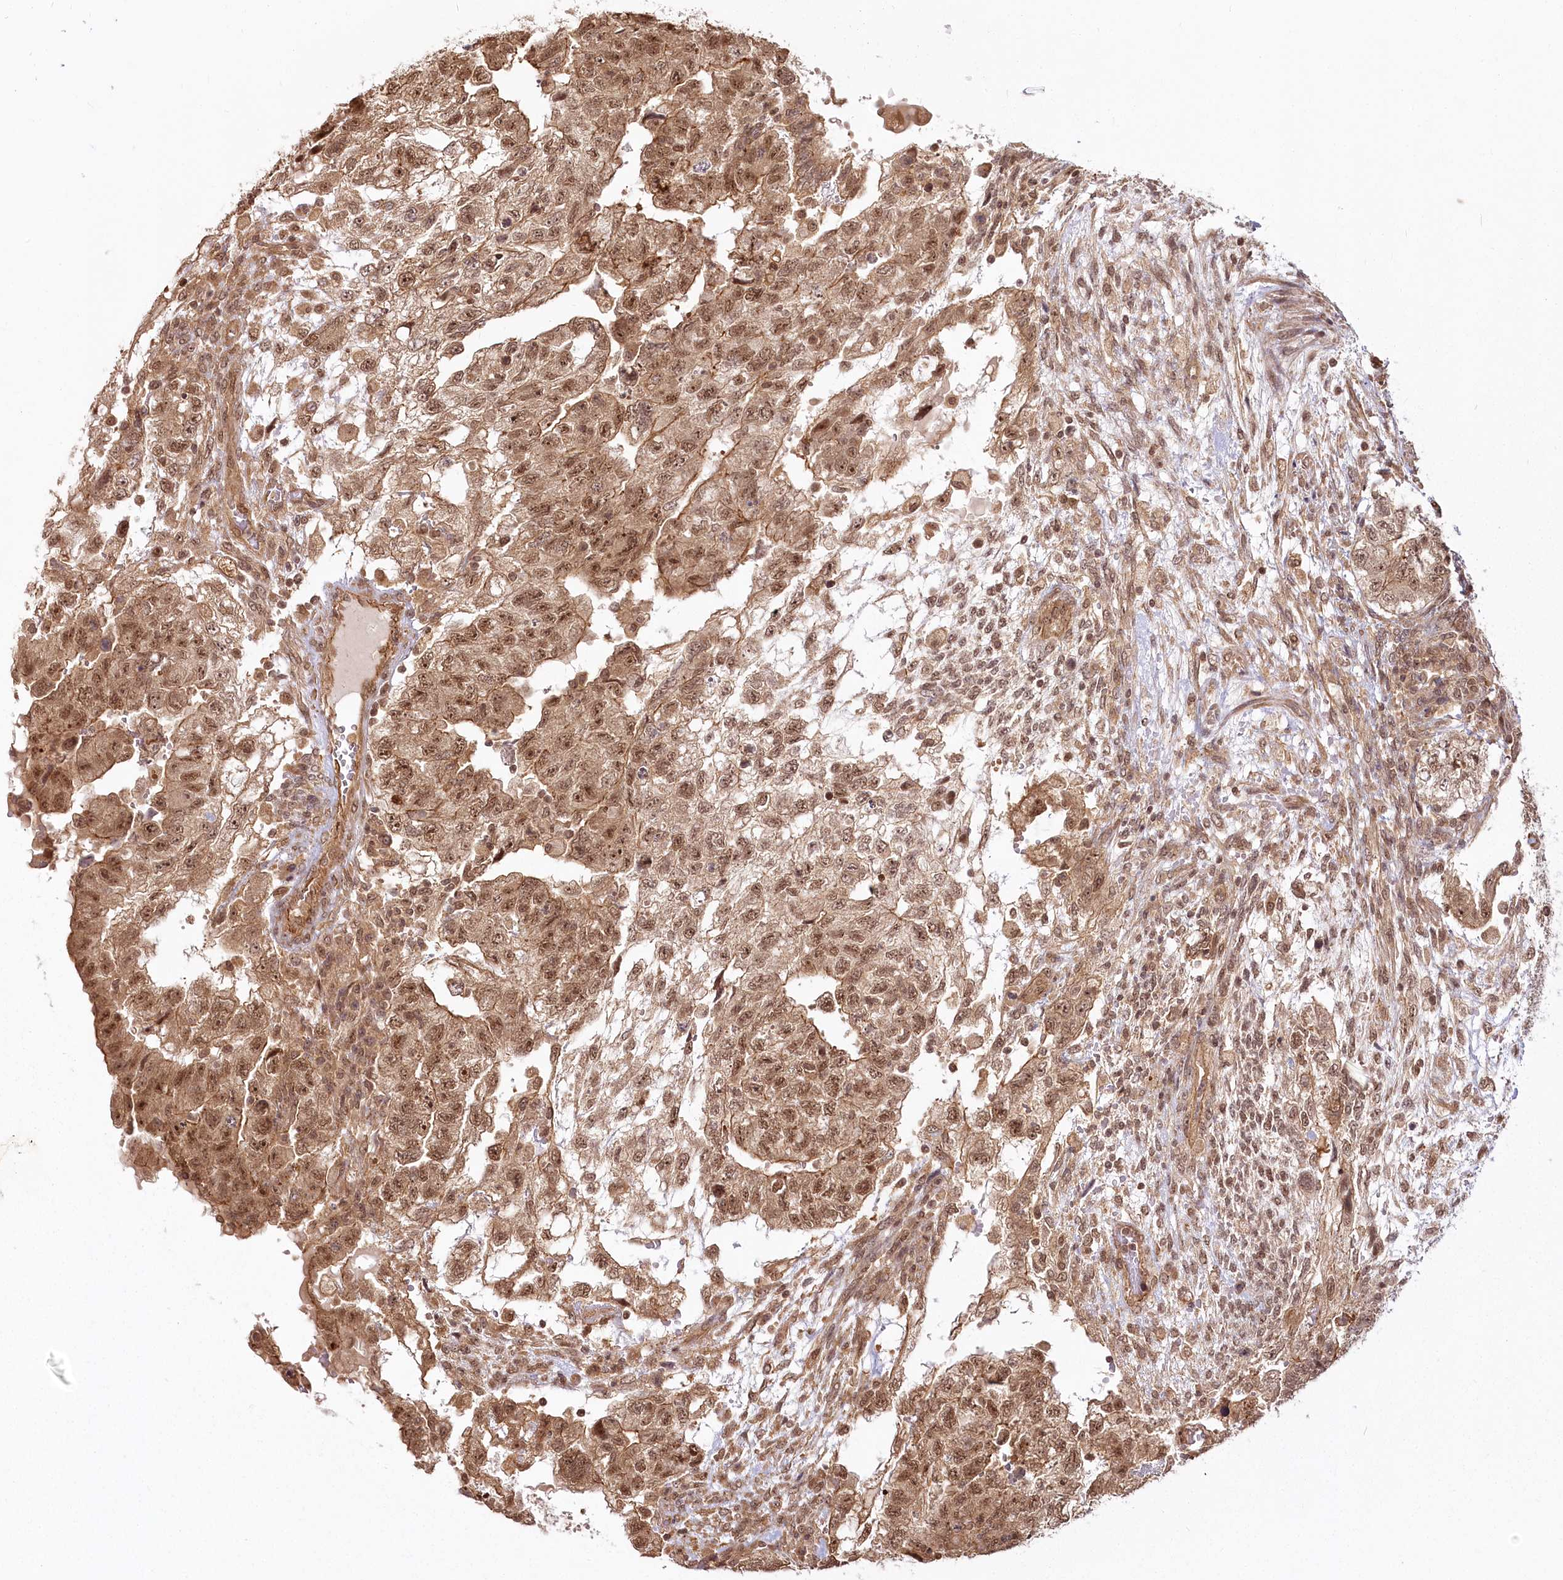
{"staining": {"intensity": "moderate", "quantity": ">75%", "location": "cytoplasmic/membranous,nuclear"}, "tissue": "testis cancer", "cell_type": "Tumor cells", "image_type": "cancer", "snomed": [{"axis": "morphology", "description": "Carcinoma, Embryonal, NOS"}, {"axis": "topography", "description": "Testis"}], "caption": "Testis cancer (embryonal carcinoma) stained for a protein (brown) shows moderate cytoplasmic/membranous and nuclear positive positivity in approximately >75% of tumor cells.", "gene": "R3HDM2", "patient": {"sex": "male", "age": 36}}